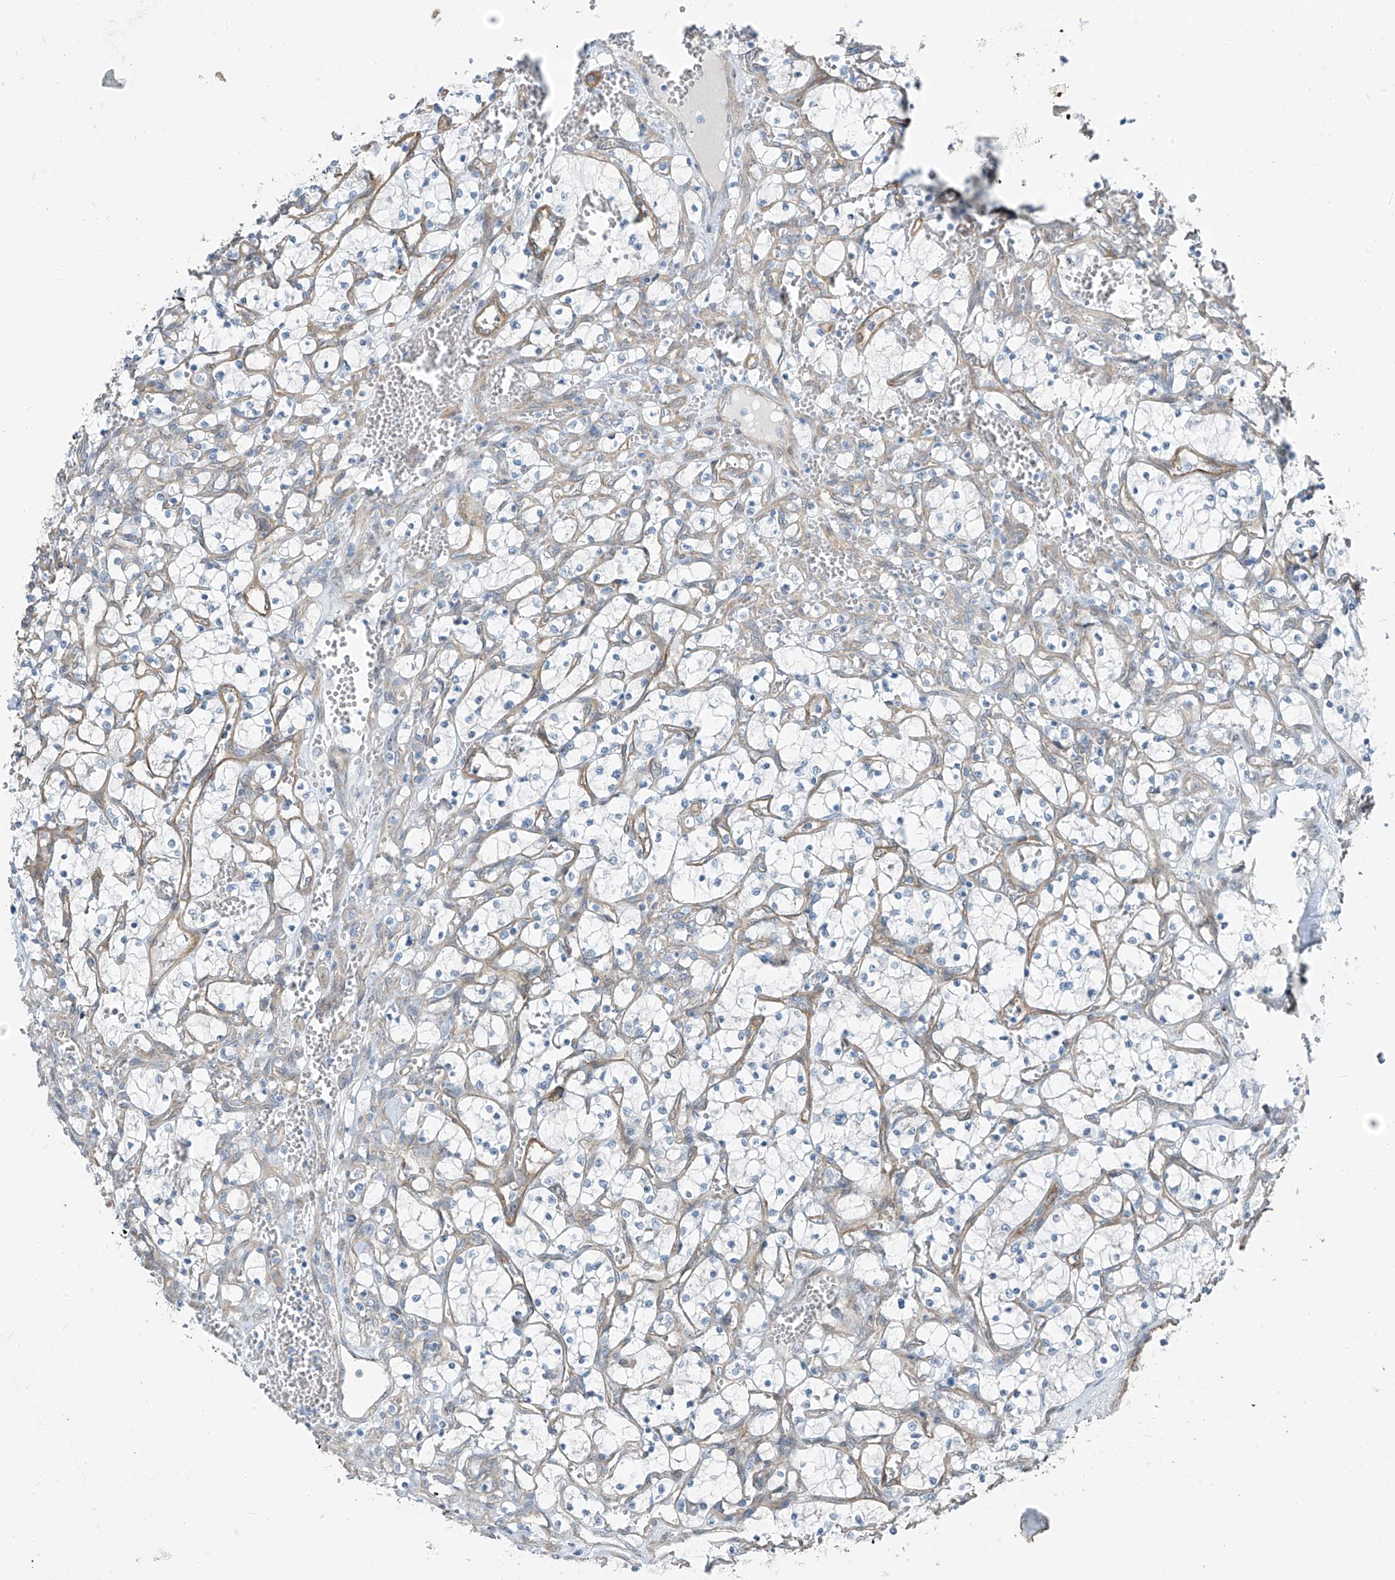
{"staining": {"intensity": "negative", "quantity": "none", "location": "none"}, "tissue": "renal cancer", "cell_type": "Tumor cells", "image_type": "cancer", "snomed": [{"axis": "morphology", "description": "Adenocarcinoma, NOS"}, {"axis": "topography", "description": "Kidney"}], "caption": "Histopathology image shows no protein expression in tumor cells of adenocarcinoma (renal) tissue.", "gene": "TNS2", "patient": {"sex": "female", "age": 69}}